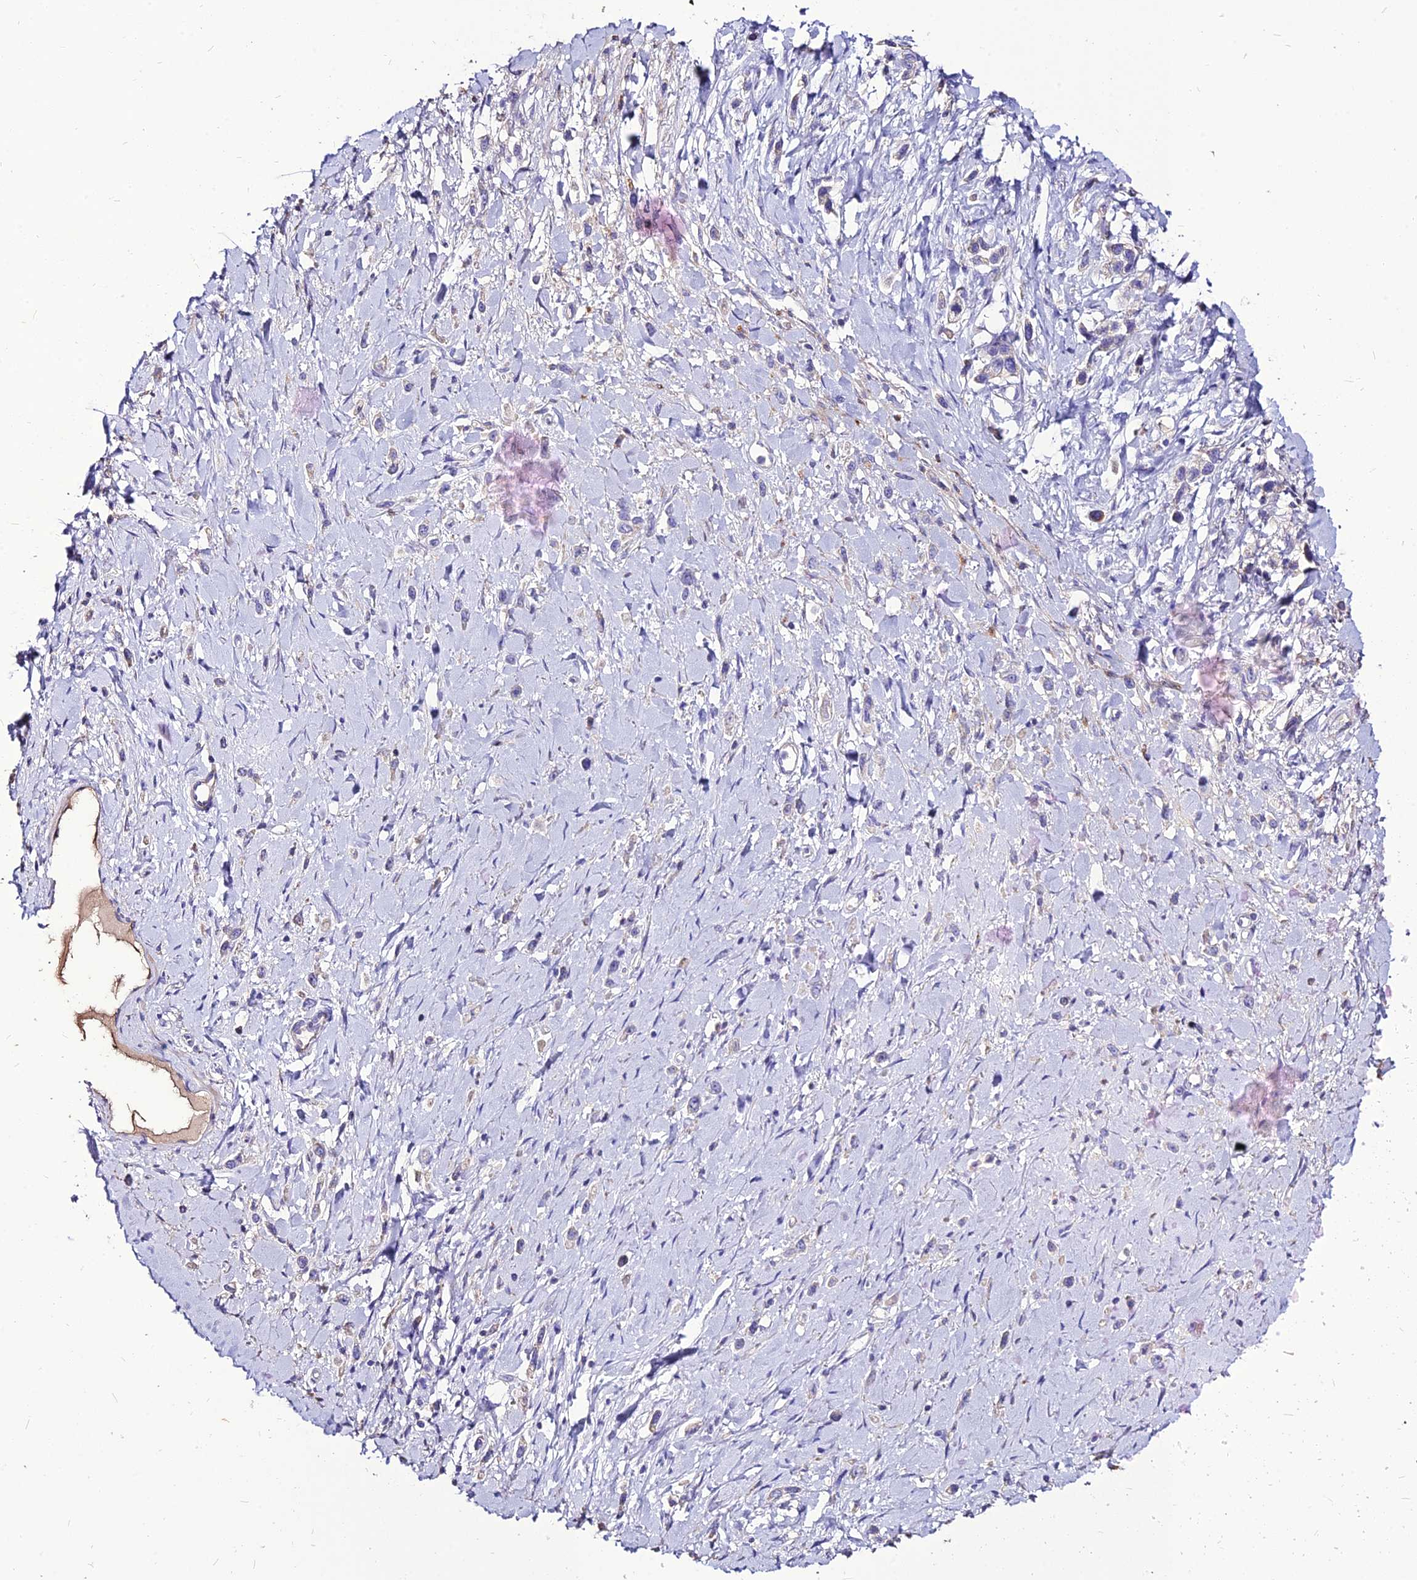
{"staining": {"intensity": "negative", "quantity": "none", "location": "none"}, "tissue": "stomach cancer", "cell_type": "Tumor cells", "image_type": "cancer", "snomed": [{"axis": "morphology", "description": "Adenocarcinoma, NOS"}, {"axis": "topography", "description": "Stomach"}], "caption": "High magnification brightfield microscopy of stomach adenocarcinoma stained with DAB (3,3'-diaminobenzidine) (brown) and counterstained with hematoxylin (blue): tumor cells show no significant staining.", "gene": "RIMOC1", "patient": {"sex": "female", "age": 65}}